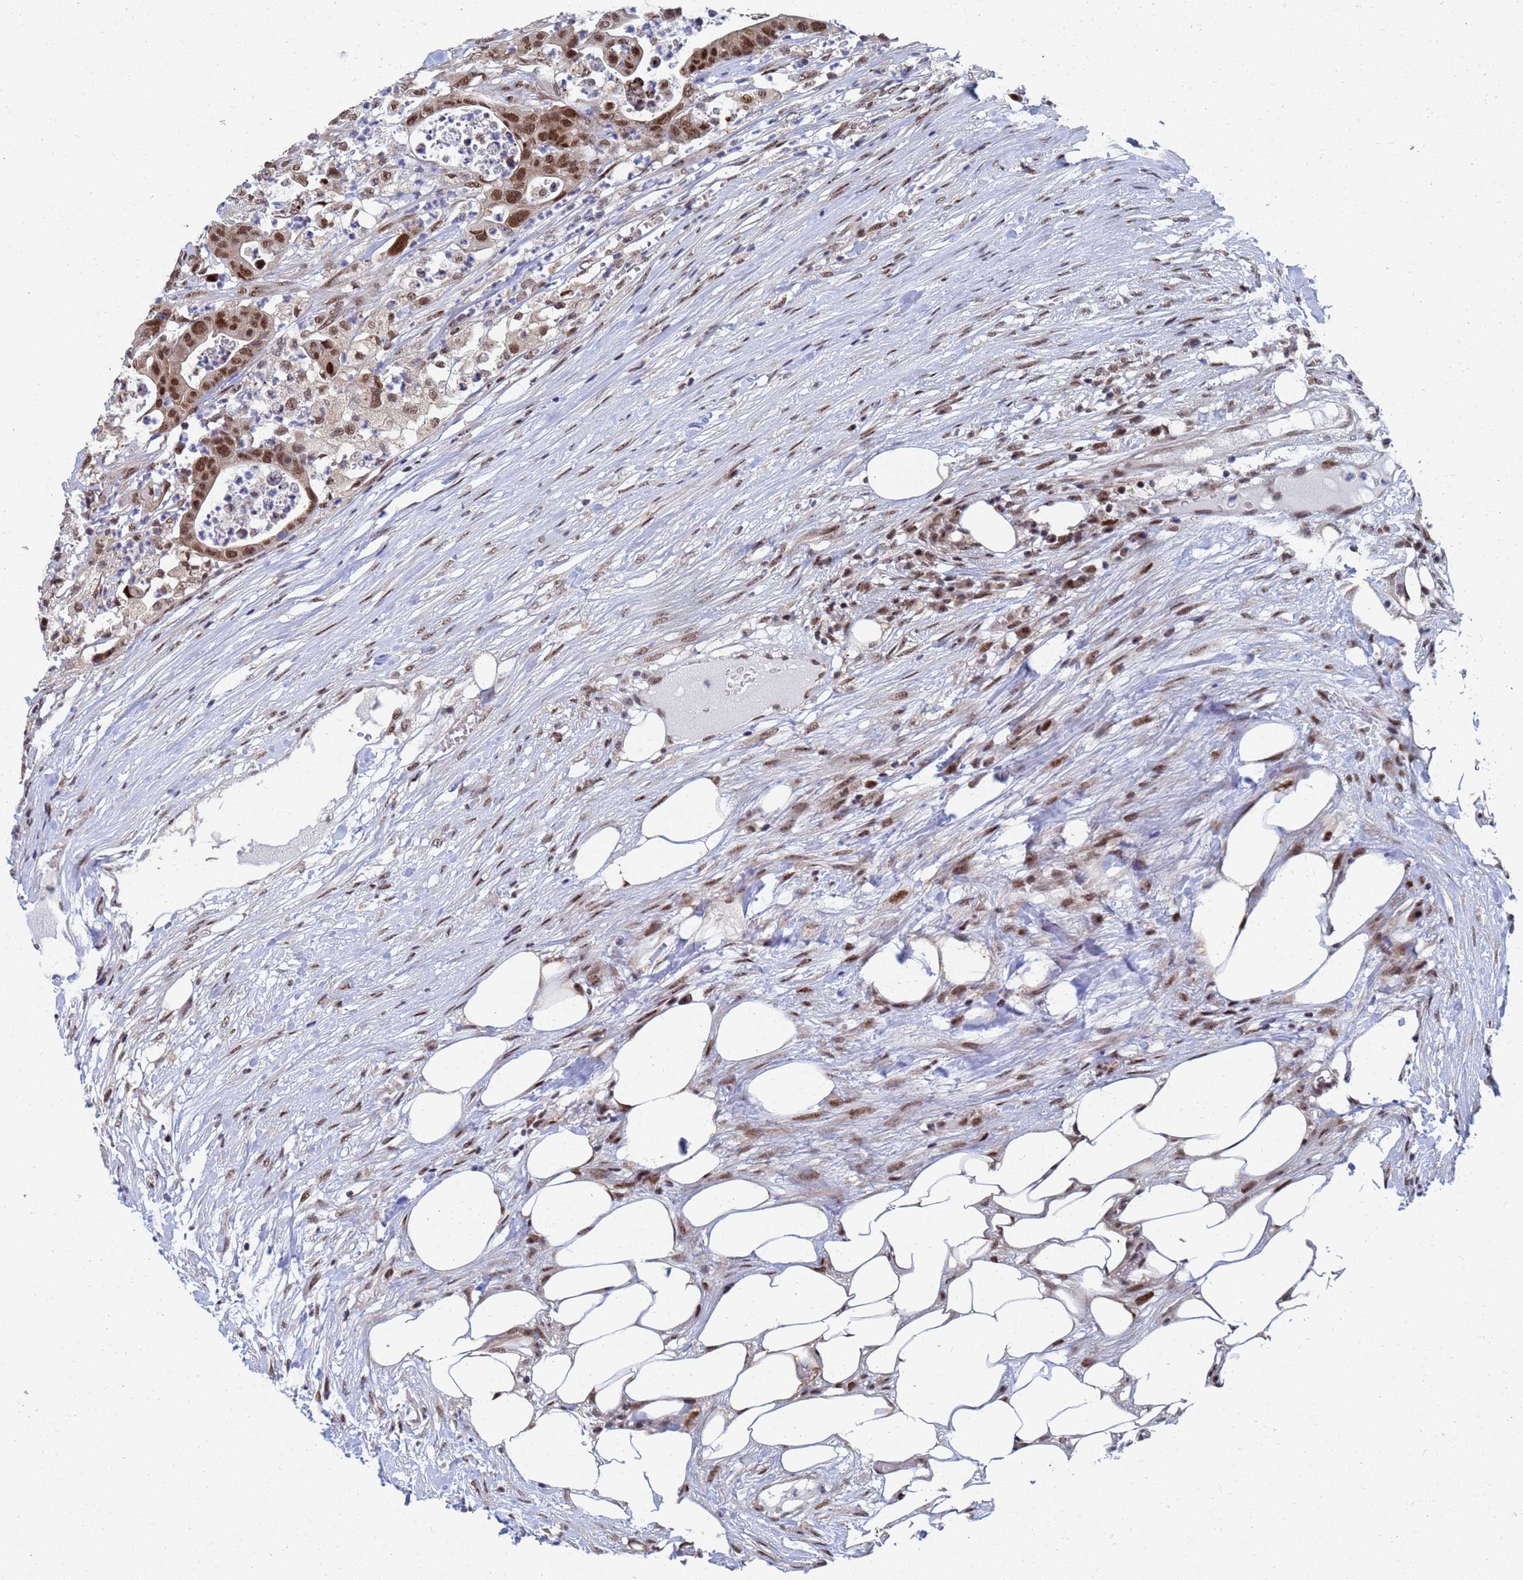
{"staining": {"intensity": "moderate", "quantity": ">75%", "location": "nuclear"}, "tissue": "colorectal cancer", "cell_type": "Tumor cells", "image_type": "cancer", "snomed": [{"axis": "morphology", "description": "Adenocarcinoma, NOS"}, {"axis": "topography", "description": "Colon"}], "caption": "About >75% of tumor cells in human adenocarcinoma (colorectal) show moderate nuclear protein positivity as visualized by brown immunohistochemical staining.", "gene": "AP5Z1", "patient": {"sex": "female", "age": 84}}